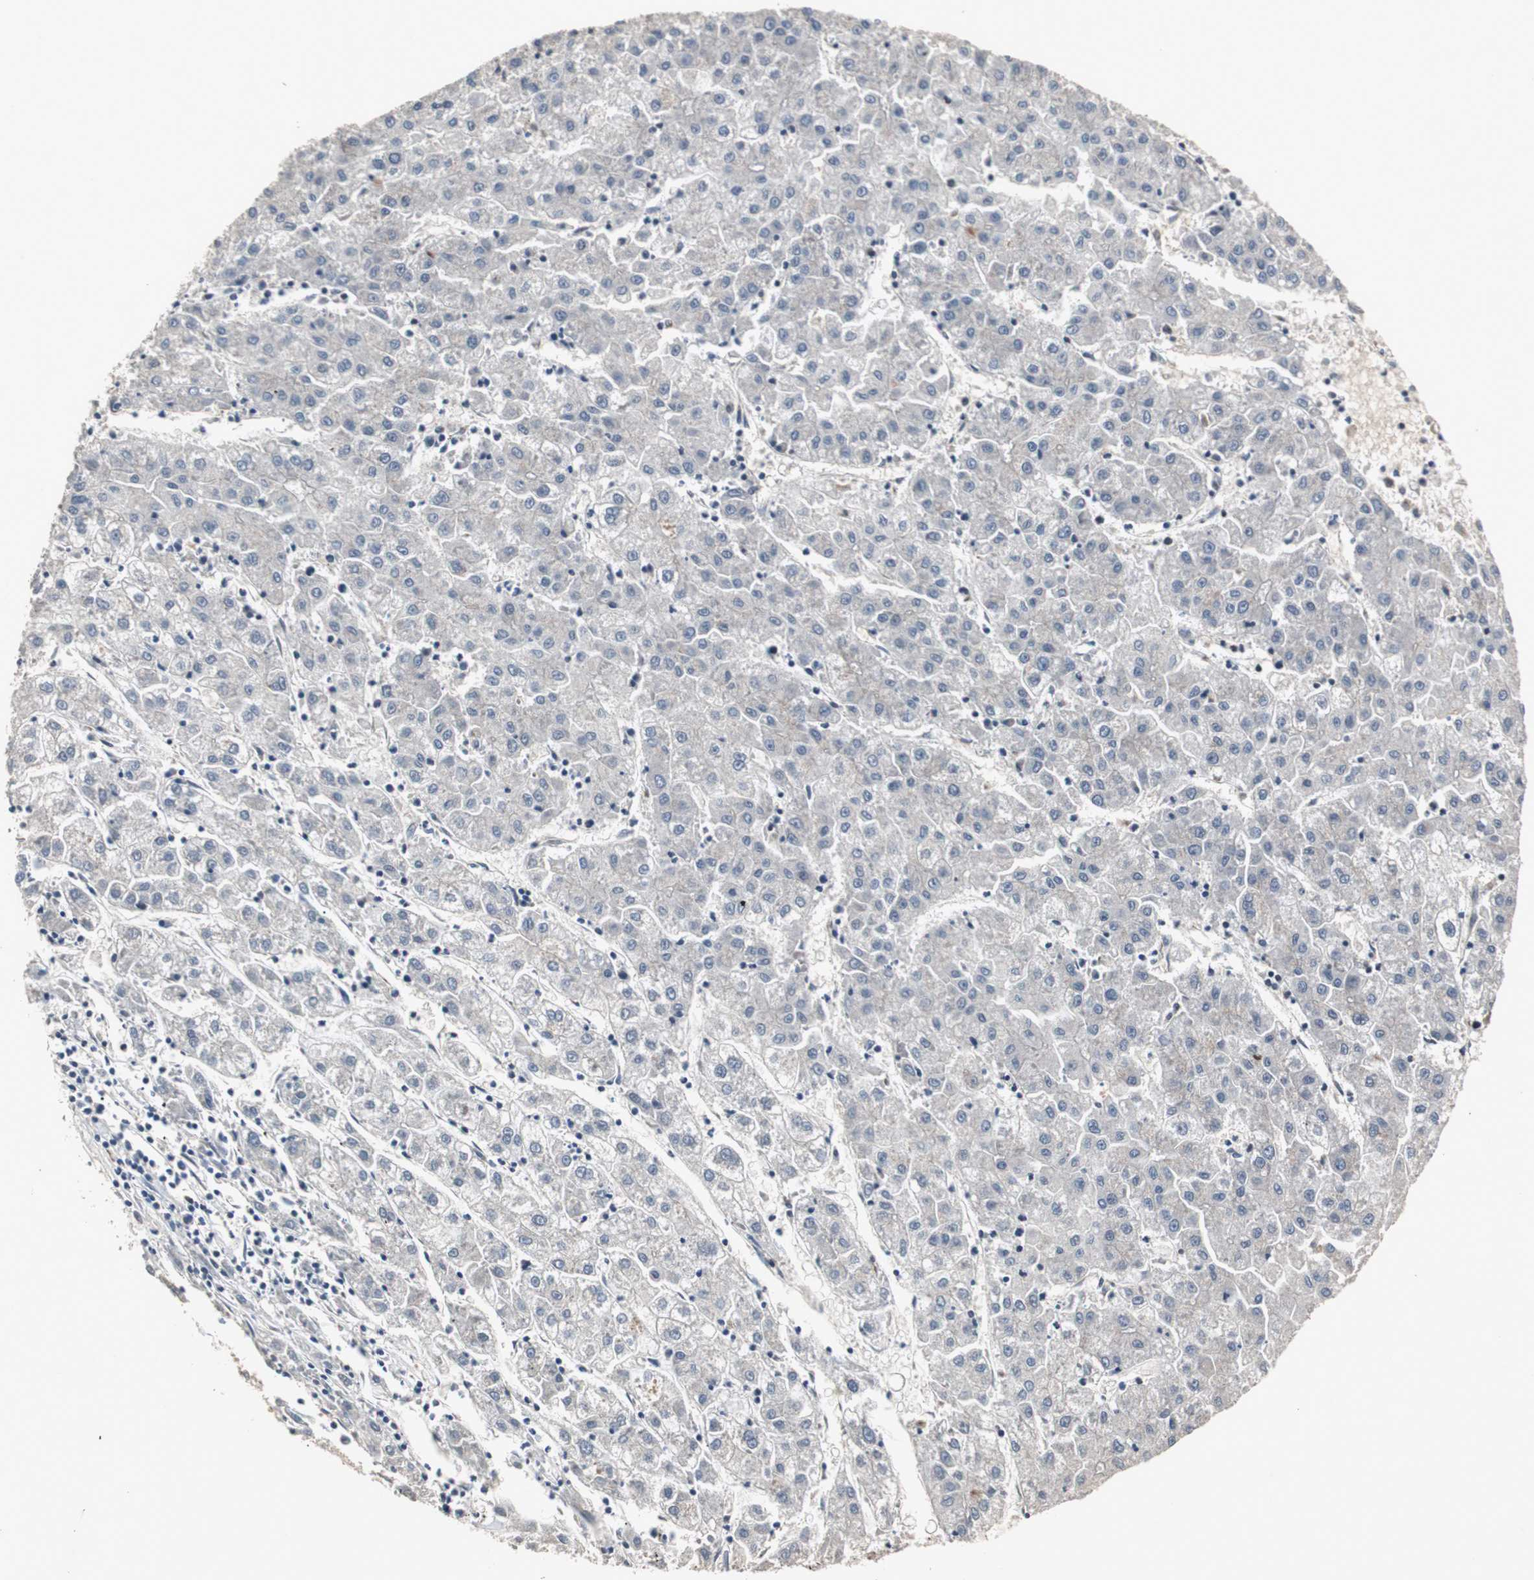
{"staining": {"intensity": "negative", "quantity": "none", "location": "none"}, "tissue": "liver cancer", "cell_type": "Tumor cells", "image_type": "cancer", "snomed": [{"axis": "morphology", "description": "Carcinoma, Hepatocellular, NOS"}, {"axis": "topography", "description": "Liver"}], "caption": "Liver hepatocellular carcinoma was stained to show a protein in brown. There is no significant staining in tumor cells.", "gene": "ZNF396", "patient": {"sex": "male", "age": 72}}